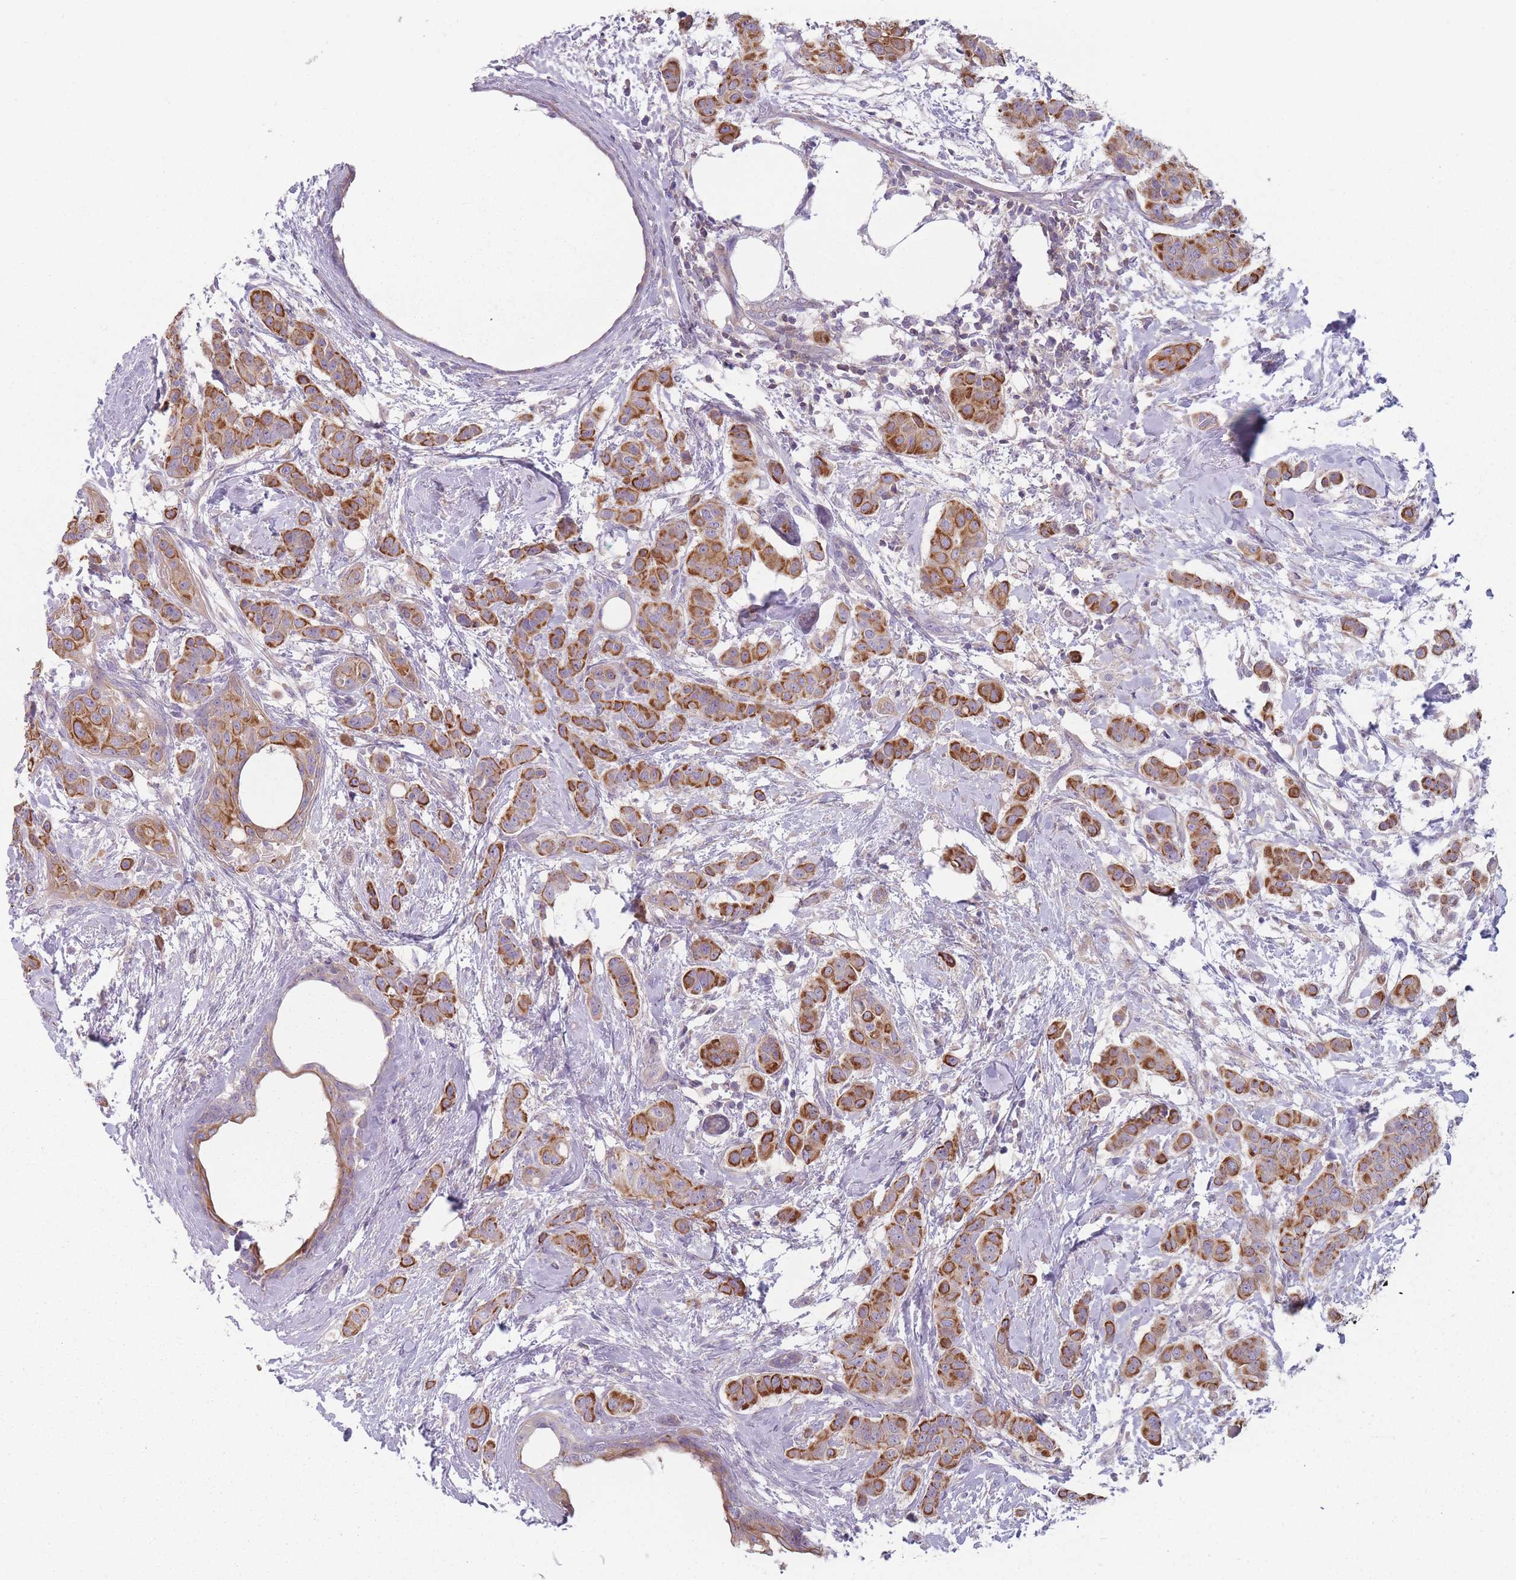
{"staining": {"intensity": "strong", "quantity": ">75%", "location": "cytoplasmic/membranous"}, "tissue": "breast cancer", "cell_type": "Tumor cells", "image_type": "cancer", "snomed": [{"axis": "morphology", "description": "Duct carcinoma"}, {"axis": "topography", "description": "Breast"}], "caption": "Immunohistochemistry photomicrograph of breast cancer (invasive ductal carcinoma) stained for a protein (brown), which shows high levels of strong cytoplasmic/membranous positivity in about >75% of tumor cells.", "gene": "HSBP1L1", "patient": {"sex": "female", "age": 40}}